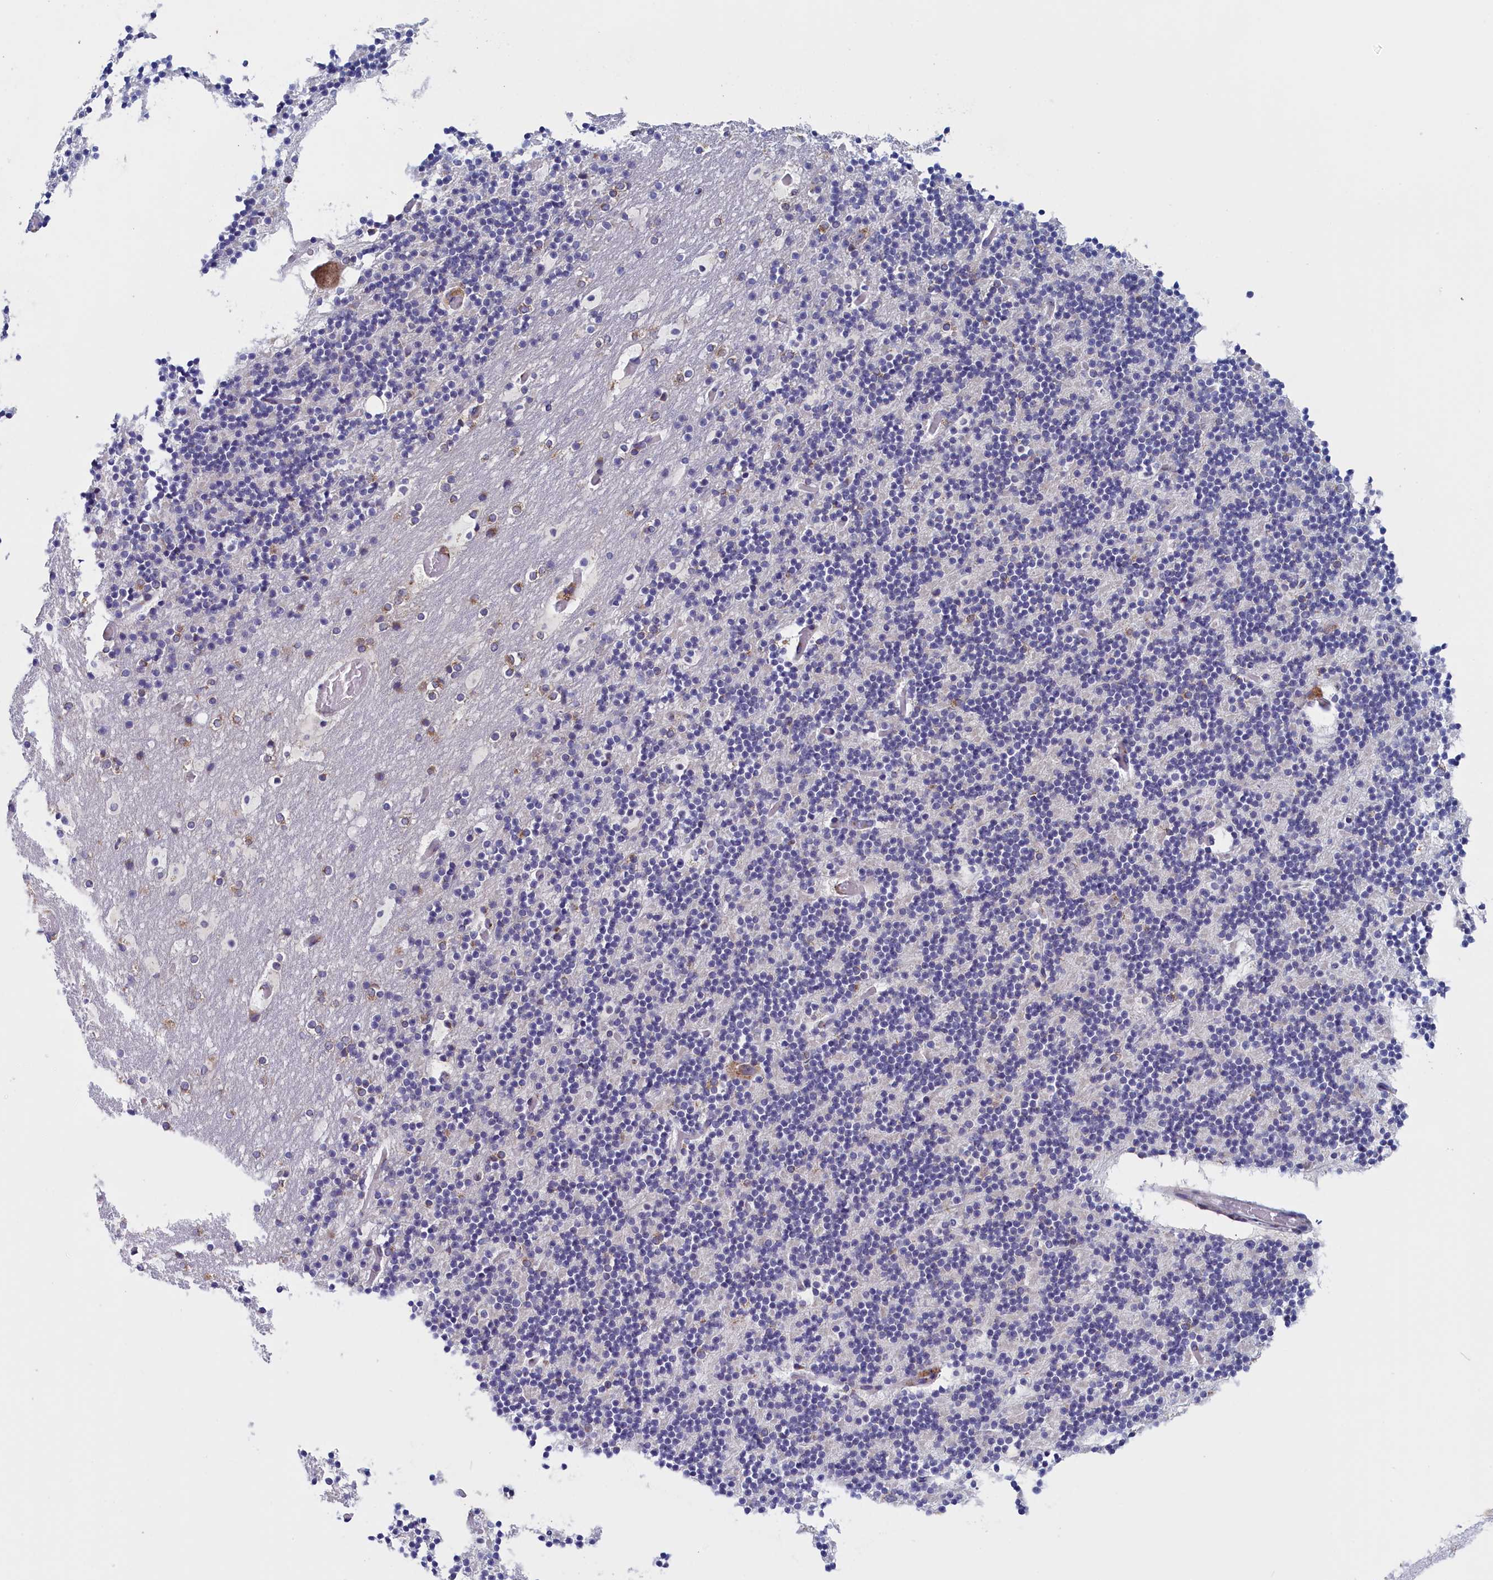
{"staining": {"intensity": "negative", "quantity": "none", "location": "none"}, "tissue": "cerebellum", "cell_type": "Cells in granular layer", "image_type": "normal", "snomed": [{"axis": "morphology", "description": "Normal tissue, NOS"}, {"axis": "topography", "description": "Cerebellum"}], "caption": "Immunohistochemistry photomicrograph of normal cerebellum stained for a protein (brown), which reveals no staining in cells in granular layer. Nuclei are stained in blue.", "gene": "CCDC68", "patient": {"sex": "male", "age": 57}}